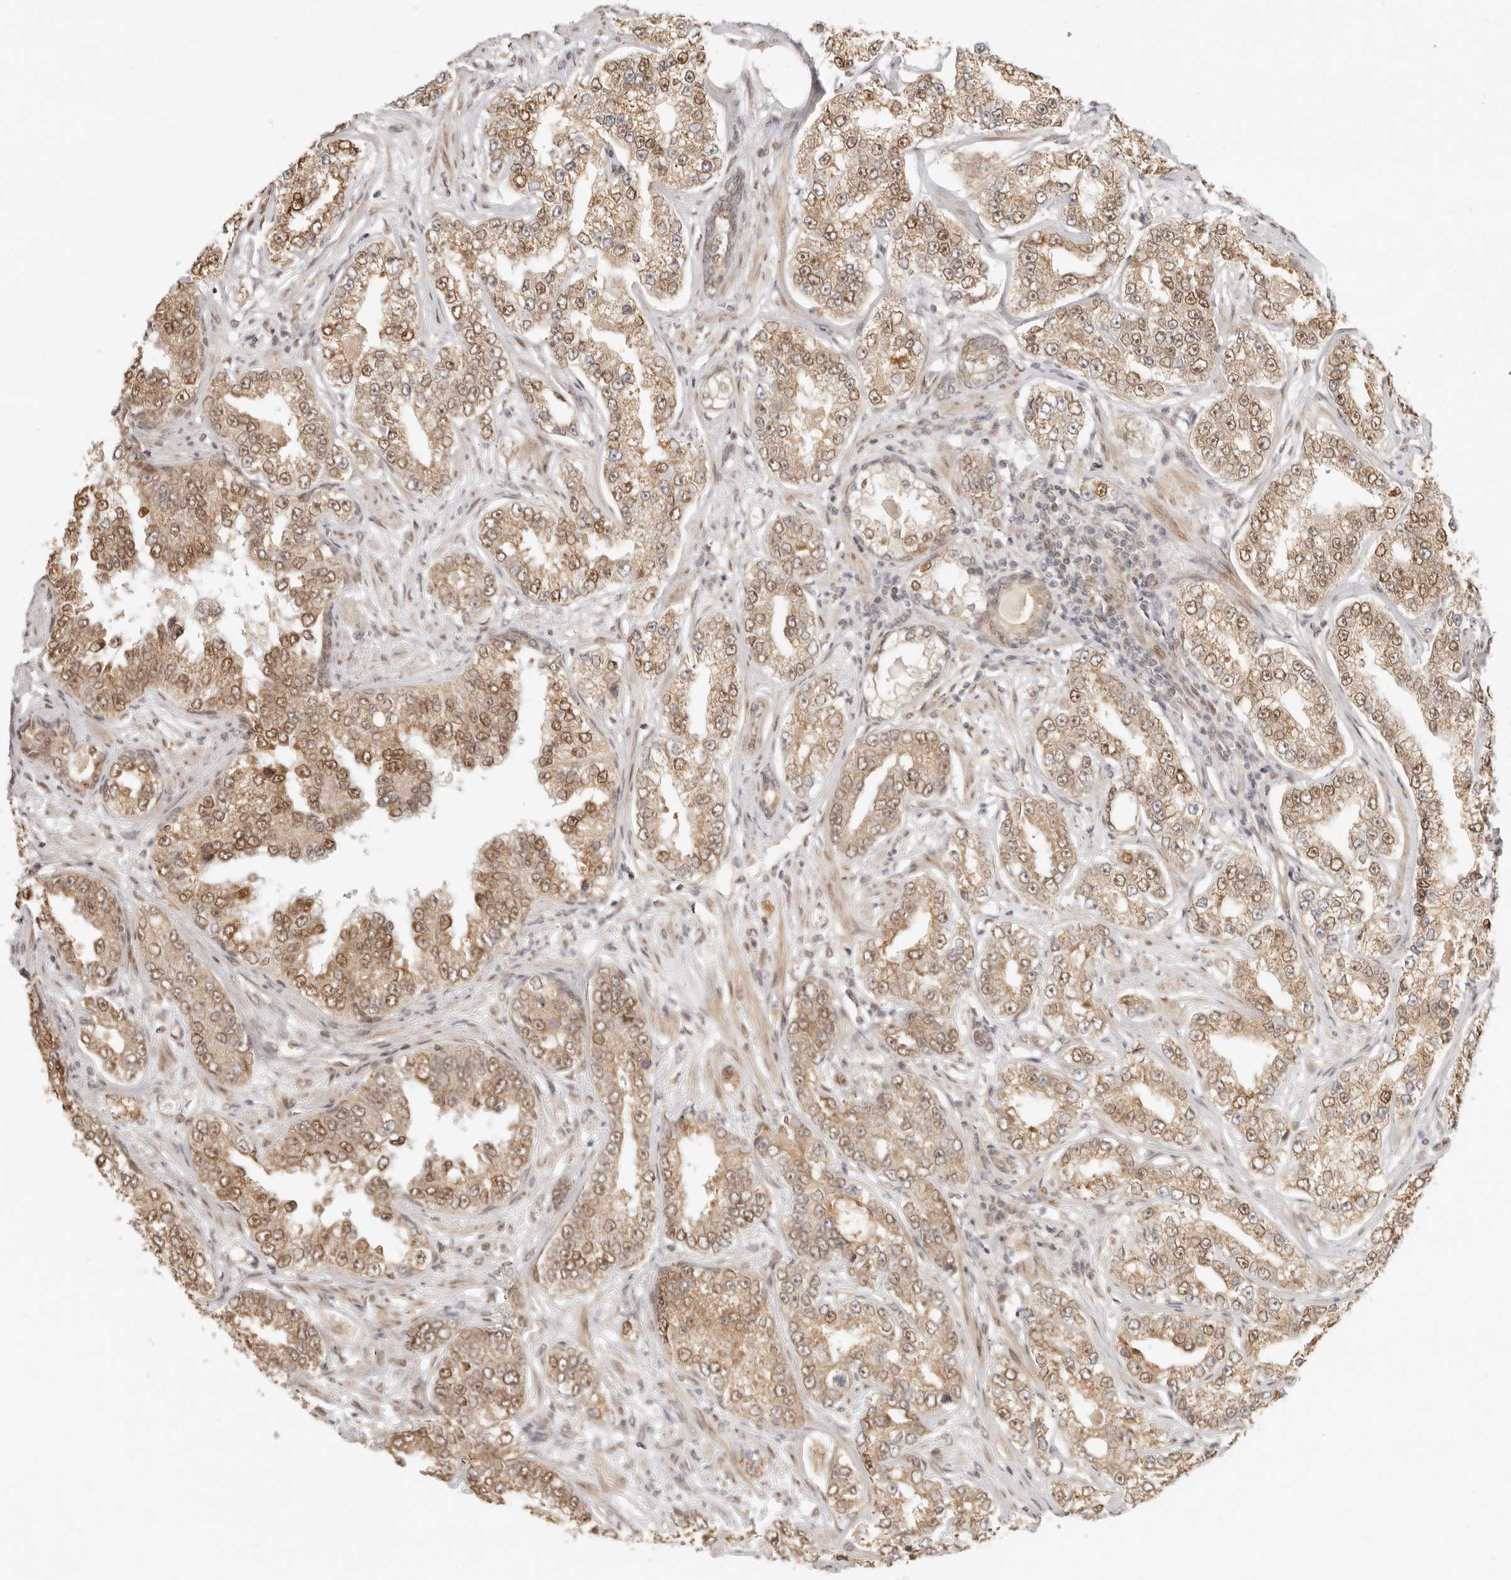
{"staining": {"intensity": "moderate", "quantity": ">75%", "location": "cytoplasmic/membranous,nuclear"}, "tissue": "prostate cancer", "cell_type": "Tumor cells", "image_type": "cancer", "snomed": [{"axis": "morphology", "description": "Normal tissue, NOS"}, {"axis": "morphology", "description": "Adenocarcinoma, High grade"}, {"axis": "topography", "description": "Prostate"}], "caption": "Moderate cytoplasmic/membranous and nuclear expression is seen in about >75% of tumor cells in high-grade adenocarcinoma (prostate).", "gene": "TUFT1", "patient": {"sex": "male", "age": 83}}